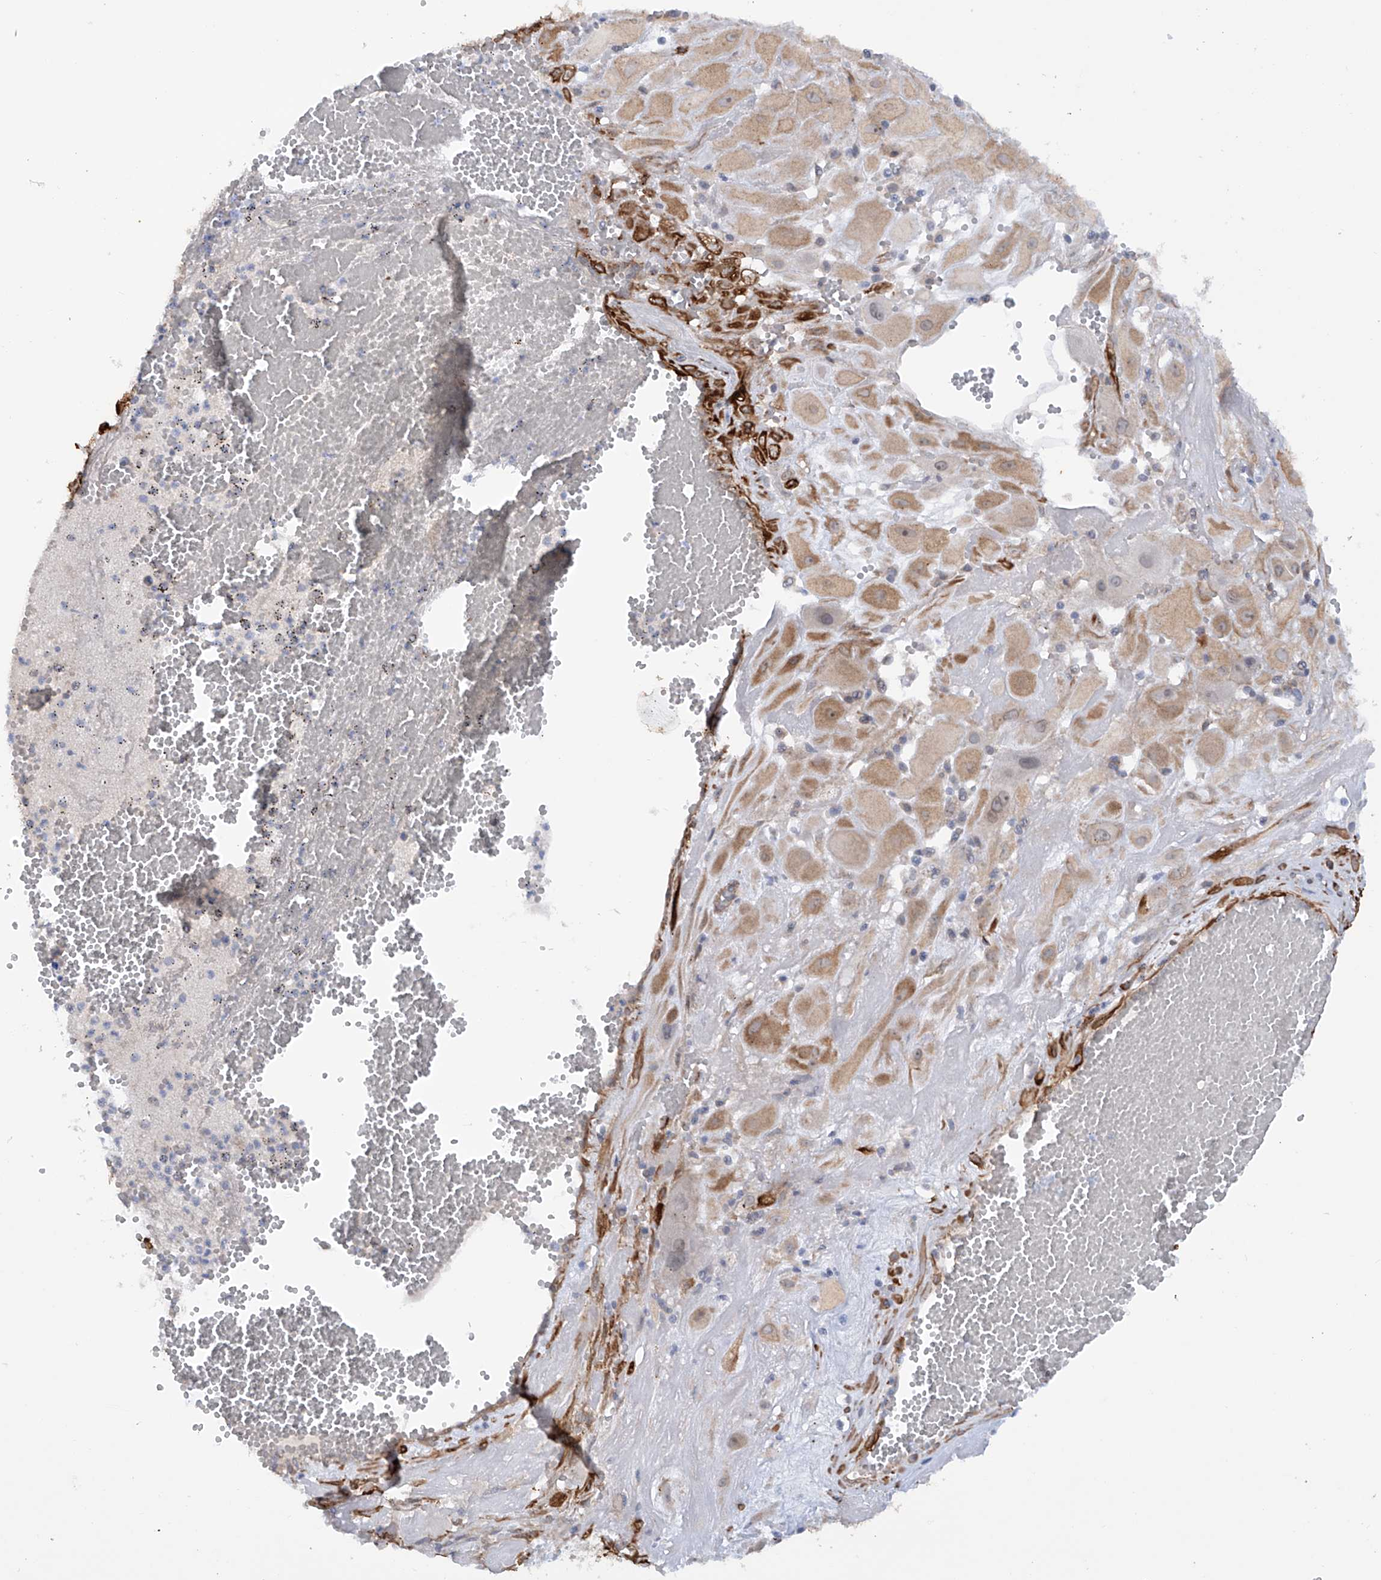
{"staining": {"intensity": "moderate", "quantity": "25%-75%", "location": "cytoplasmic/membranous"}, "tissue": "cervical cancer", "cell_type": "Tumor cells", "image_type": "cancer", "snomed": [{"axis": "morphology", "description": "Squamous cell carcinoma, NOS"}, {"axis": "topography", "description": "Cervix"}], "caption": "Protein analysis of cervical cancer (squamous cell carcinoma) tissue demonstrates moderate cytoplasmic/membranous positivity in about 25%-75% of tumor cells.", "gene": "ZNF490", "patient": {"sex": "female", "age": 34}}